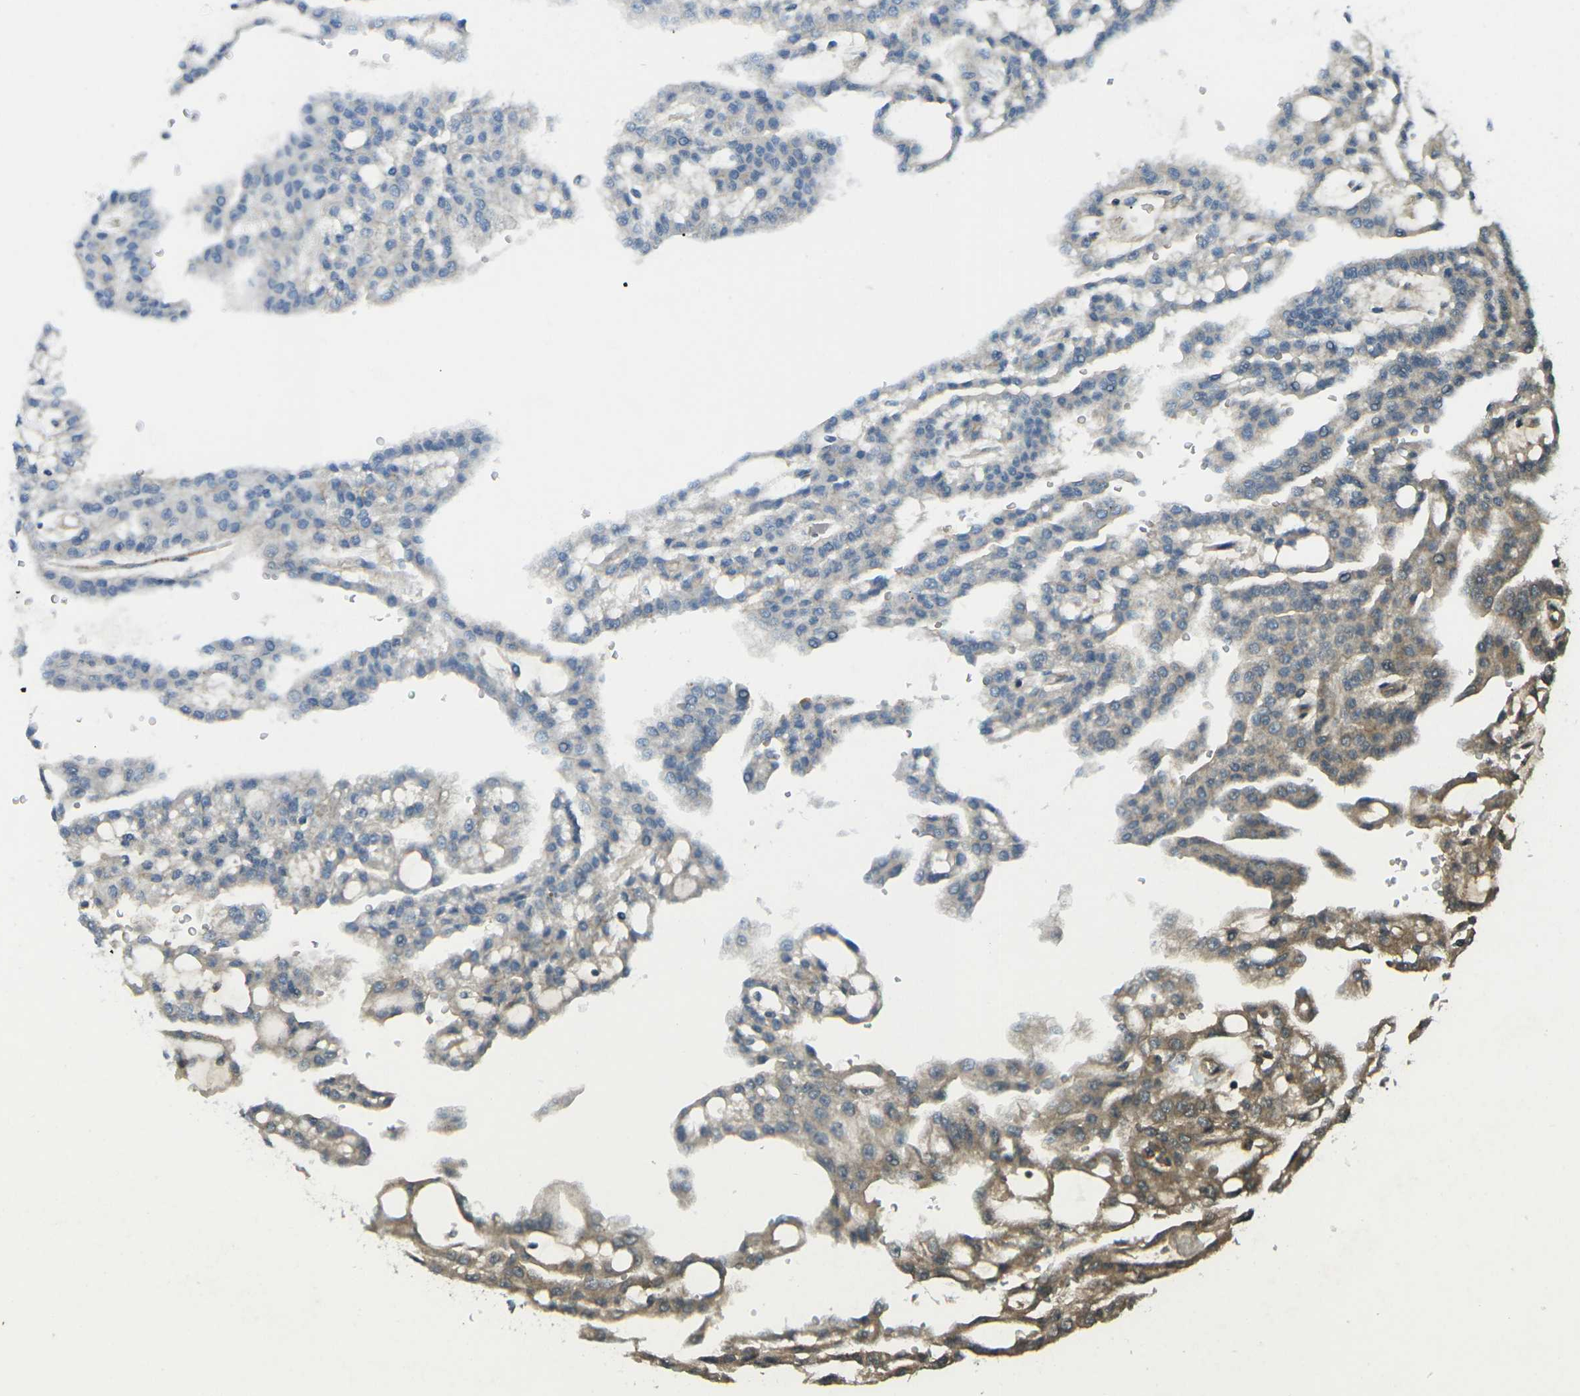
{"staining": {"intensity": "moderate", "quantity": "<25%", "location": "cytoplasmic/membranous"}, "tissue": "renal cancer", "cell_type": "Tumor cells", "image_type": "cancer", "snomed": [{"axis": "morphology", "description": "Adenocarcinoma, NOS"}, {"axis": "topography", "description": "Kidney"}], "caption": "A brown stain labels moderate cytoplasmic/membranous expression of a protein in adenocarcinoma (renal) tumor cells.", "gene": "CD47", "patient": {"sex": "male", "age": 63}}